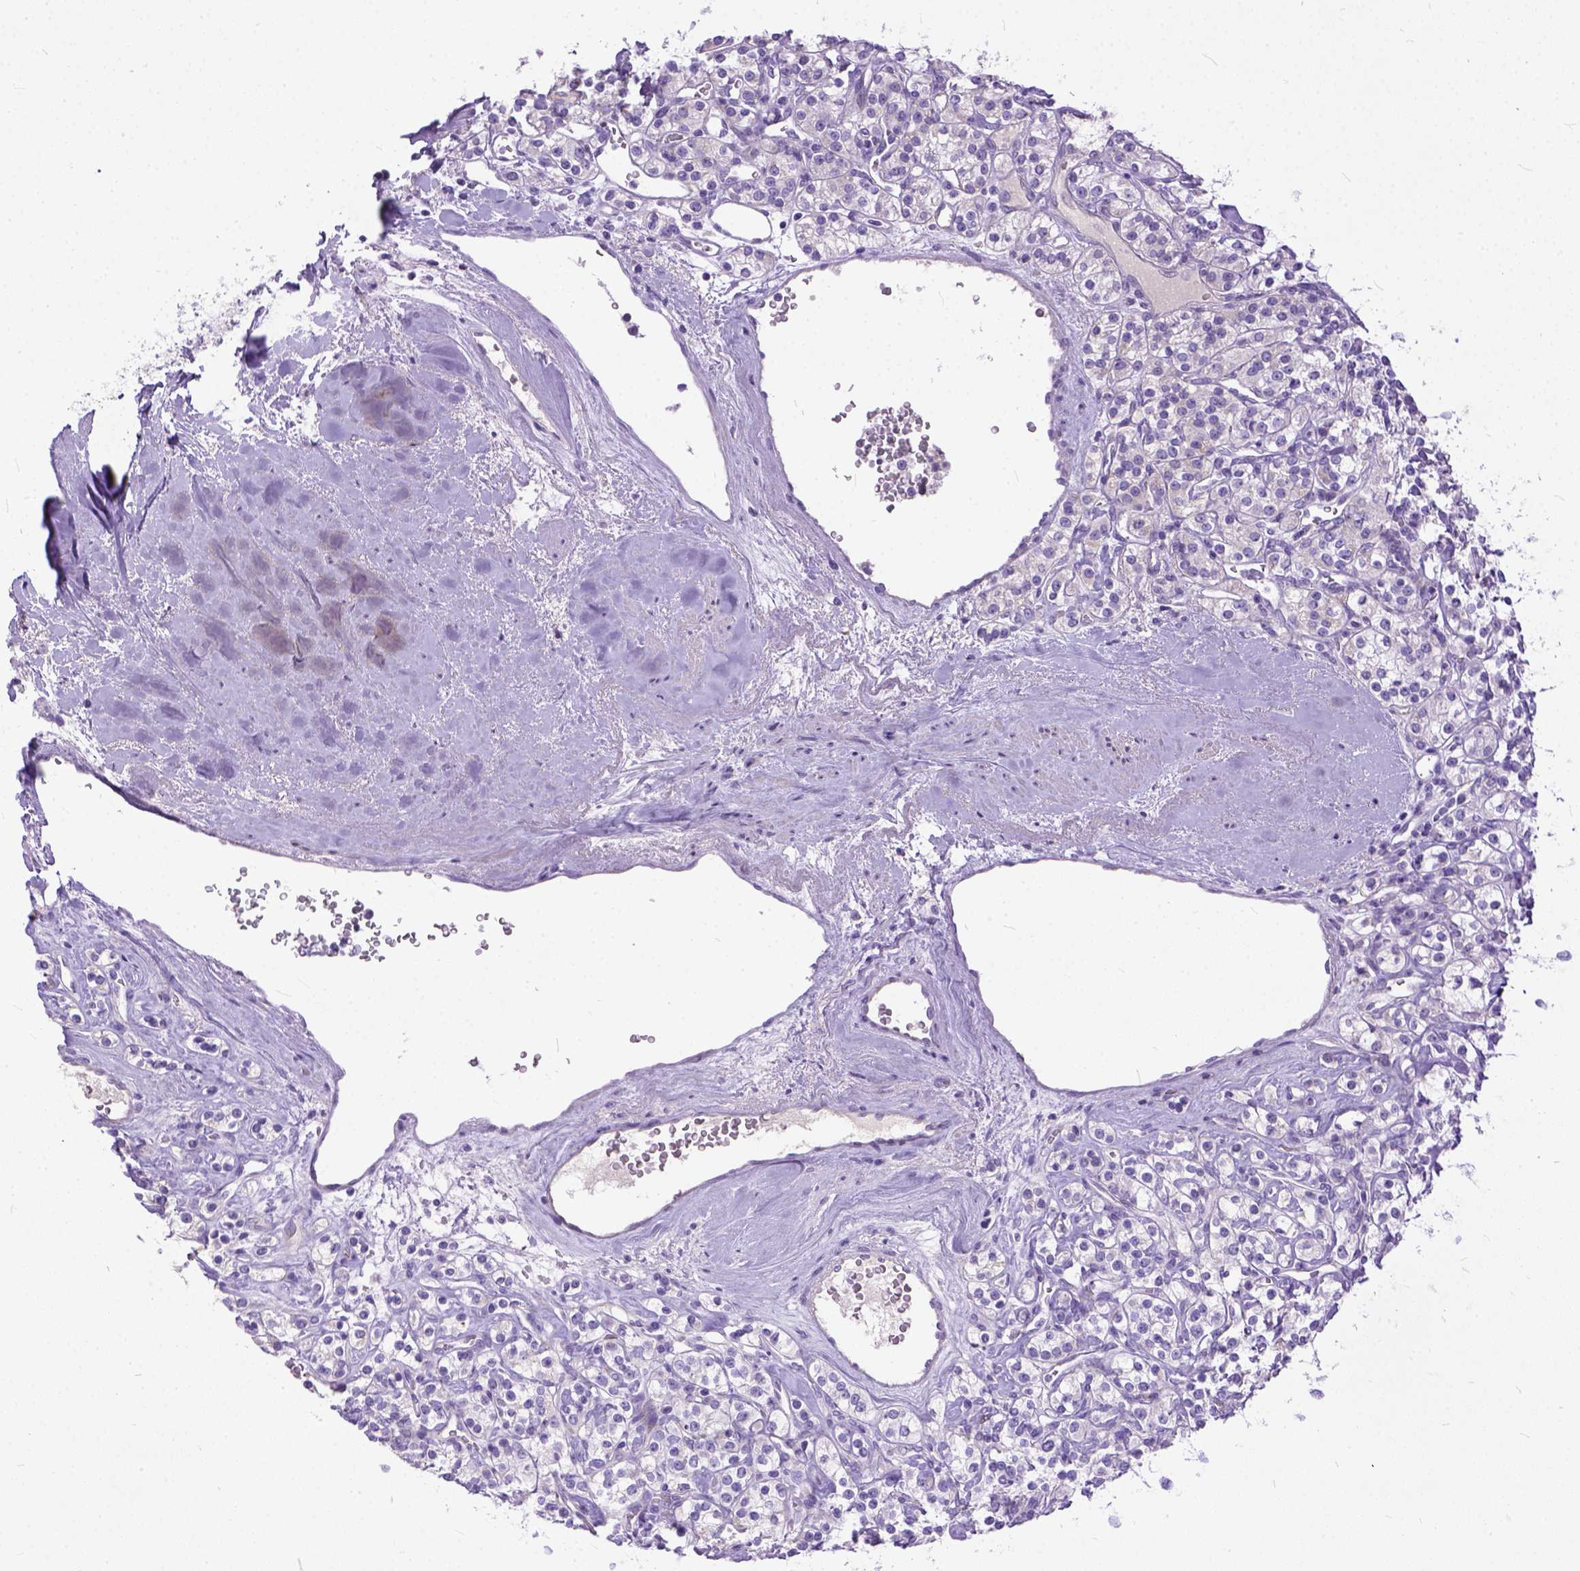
{"staining": {"intensity": "negative", "quantity": "none", "location": "none"}, "tissue": "renal cancer", "cell_type": "Tumor cells", "image_type": "cancer", "snomed": [{"axis": "morphology", "description": "Adenocarcinoma, NOS"}, {"axis": "topography", "description": "Kidney"}], "caption": "Tumor cells show no significant expression in adenocarcinoma (renal). (Brightfield microscopy of DAB immunohistochemistry at high magnification).", "gene": "PLK5", "patient": {"sex": "male", "age": 77}}